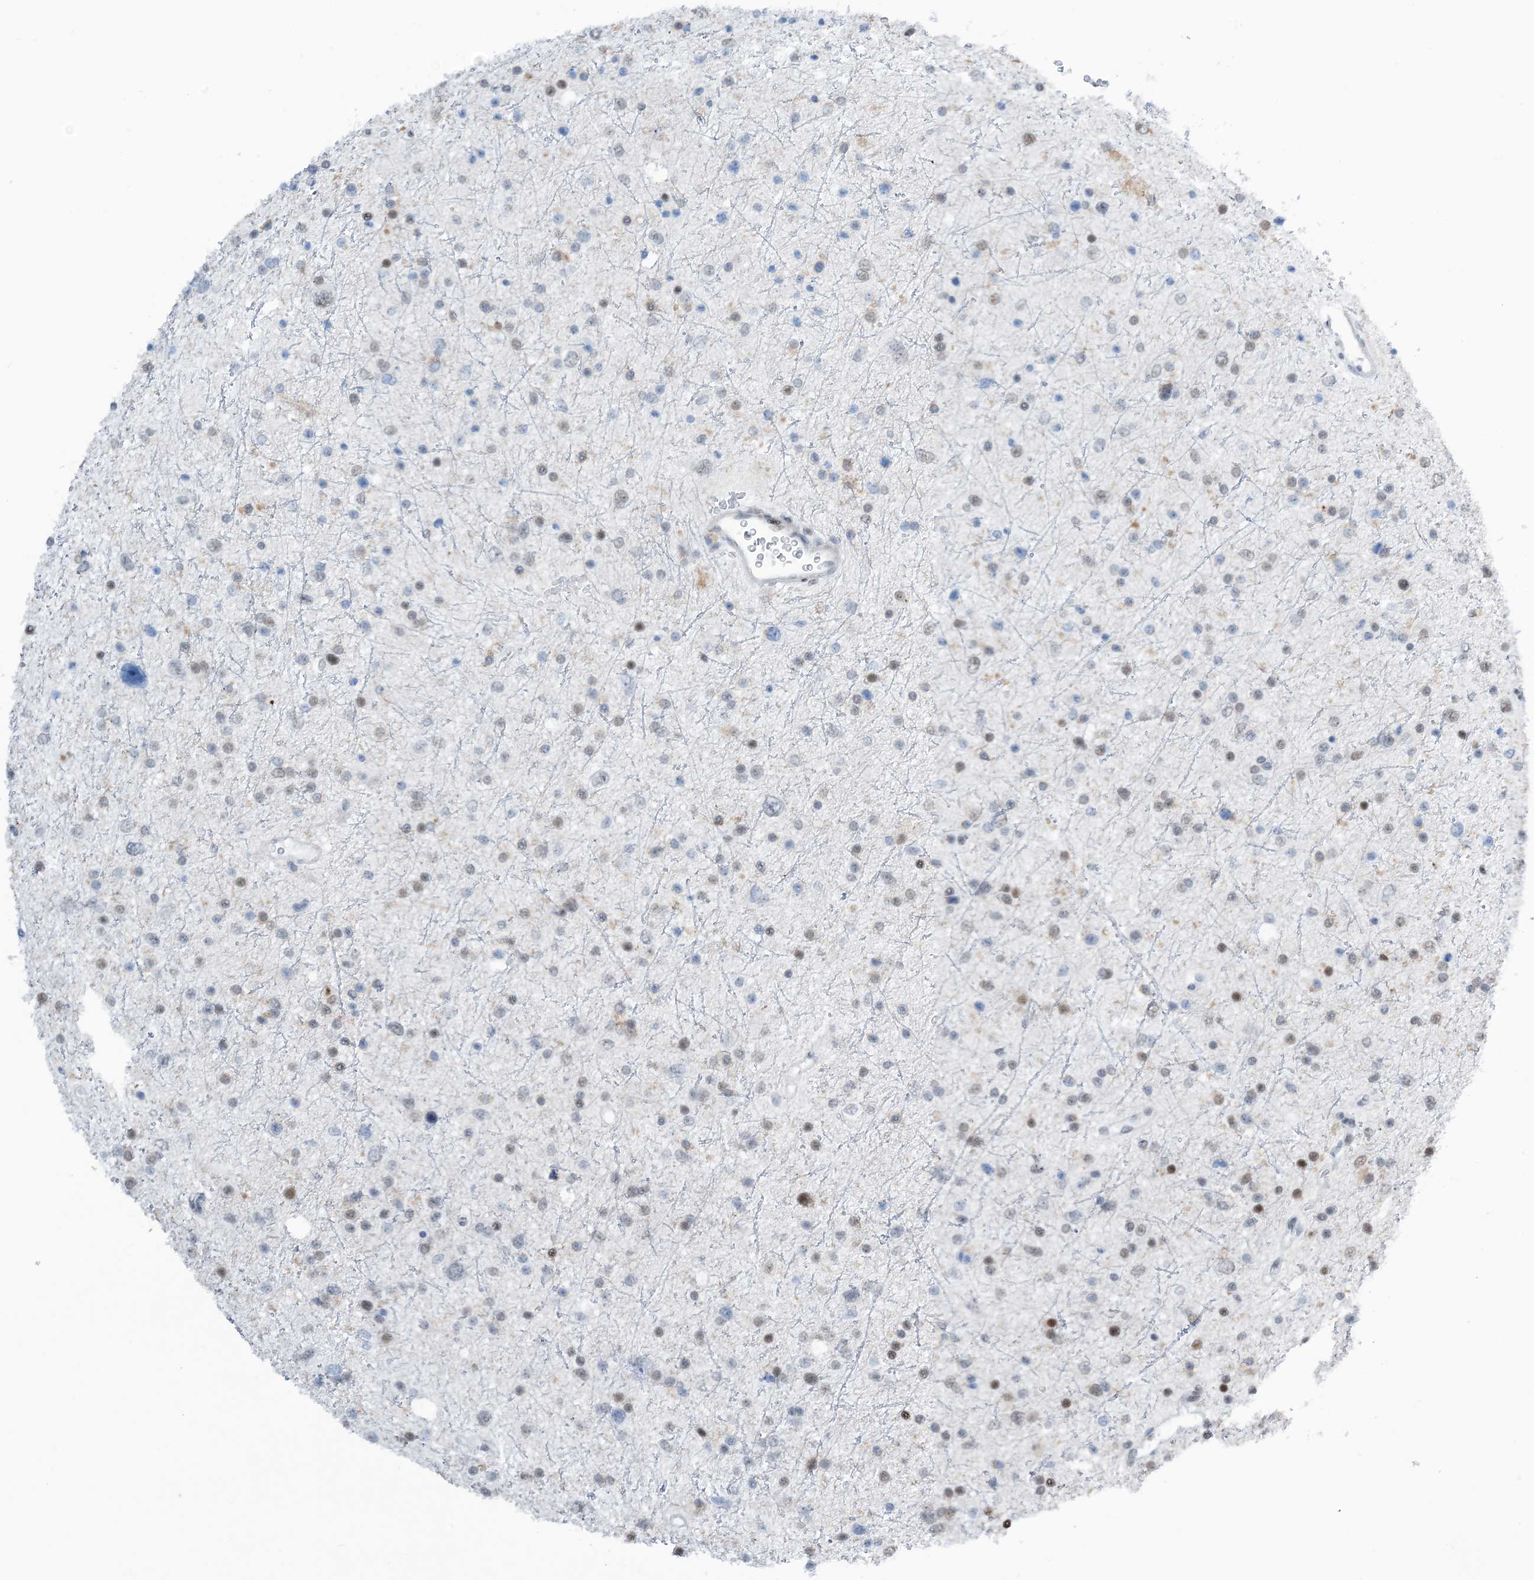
{"staining": {"intensity": "moderate", "quantity": "<25%", "location": "nuclear"}, "tissue": "glioma", "cell_type": "Tumor cells", "image_type": "cancer", "snomed": [{"axis": "morphology", "description": "Glioma, malignant, Low grade"}, {"axis": "topography", "description": "Brain"}], "caption": "About <25% of tumor cells in malignant low-grade glioma reveal moderate nuclear protein positivity as visualized by brown immunohistochemical staining.", "gene": "HEMK1", "patient": {"sex": "female", "age": 37}}